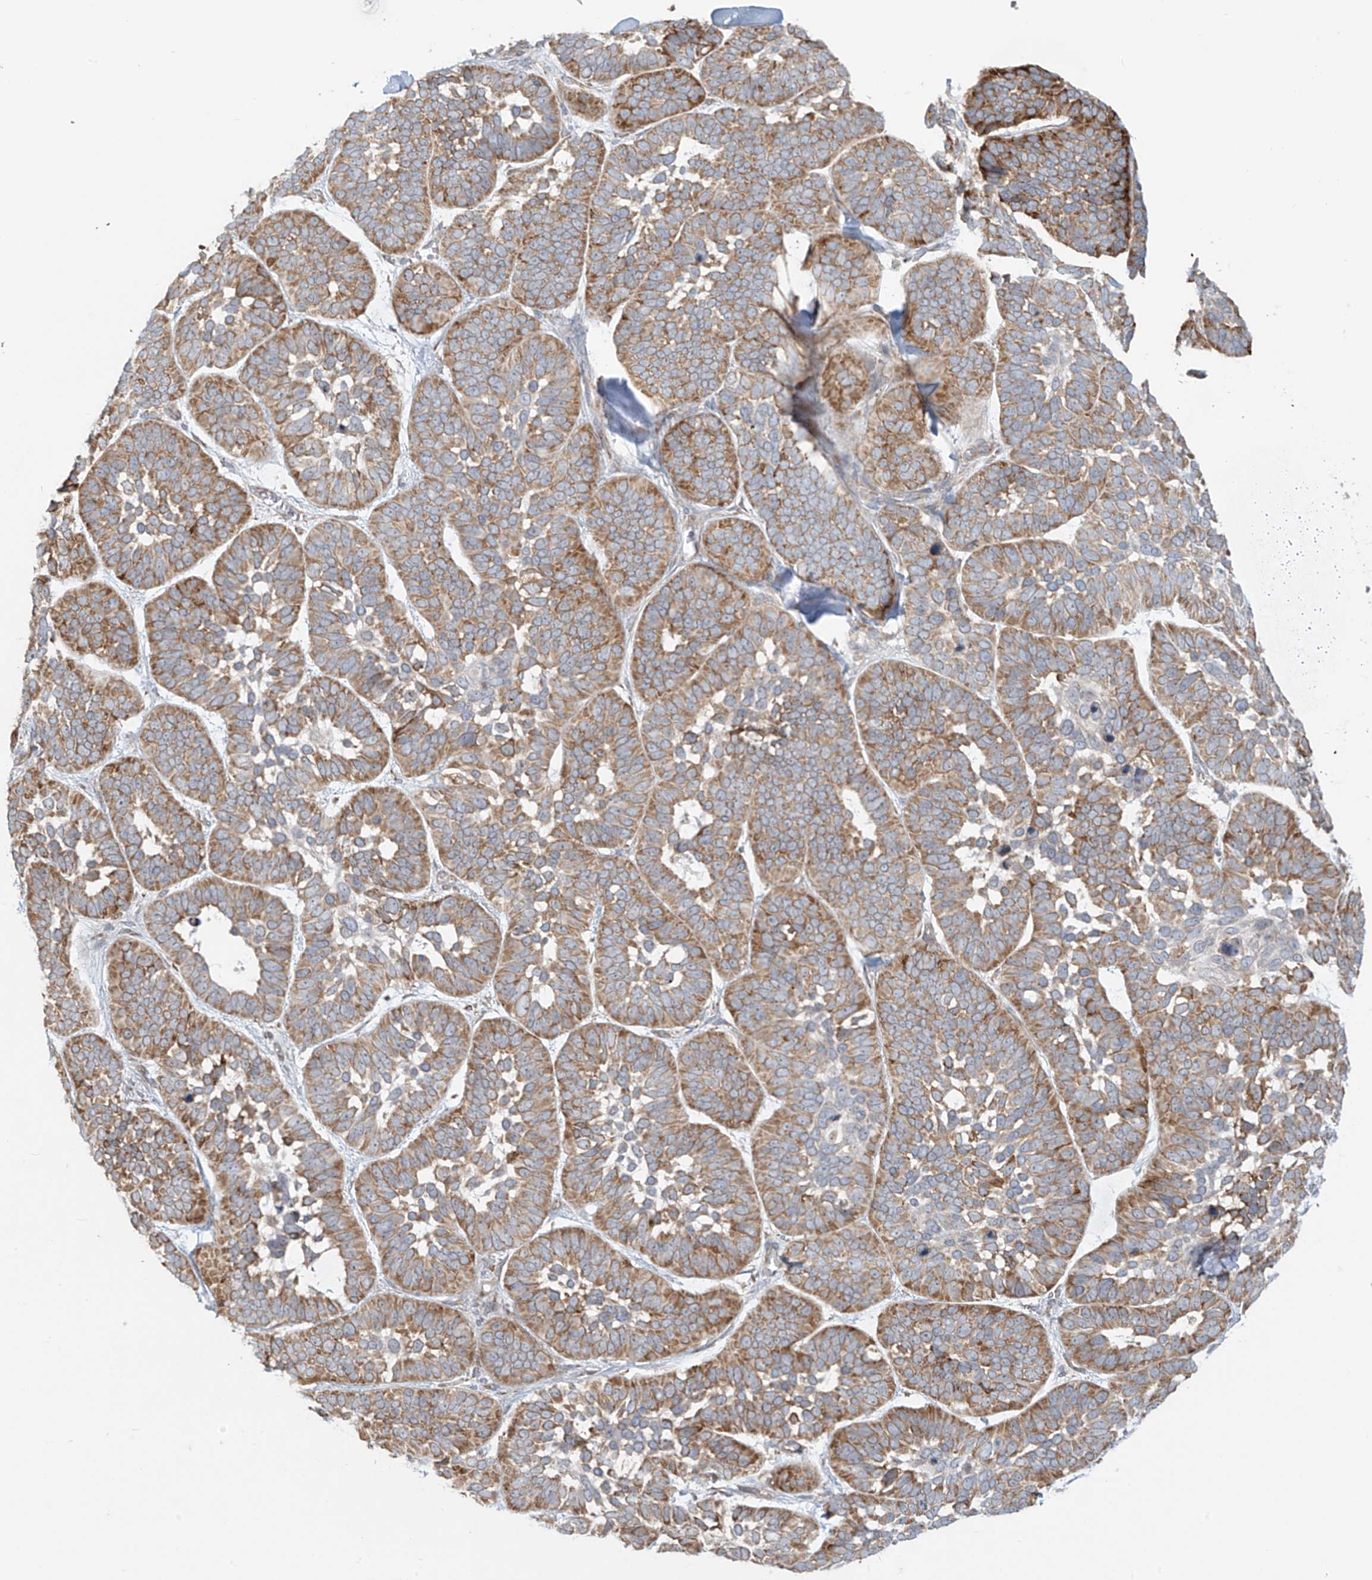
{"staining": {"intensity": "moderate", "quantity": ">75%", "location": "cytoplasmic/membranous"}, "tissue": "skin cancer", "cell_type": "Tumor cells", "image_type": "cancer", "snomed": [{"axis": "morphology", "description": "Basal cell carcinoma"}, {"axis": "topography", "description": "Skin"}], "caption": "Skin cancer stained for a protein (brown) shows moderate cytoplasmic/membranous positive positivity in approximately >75% of tumor cells.", "gene": "KATNIP", "patient": {"sex": "male", "age": 62}}